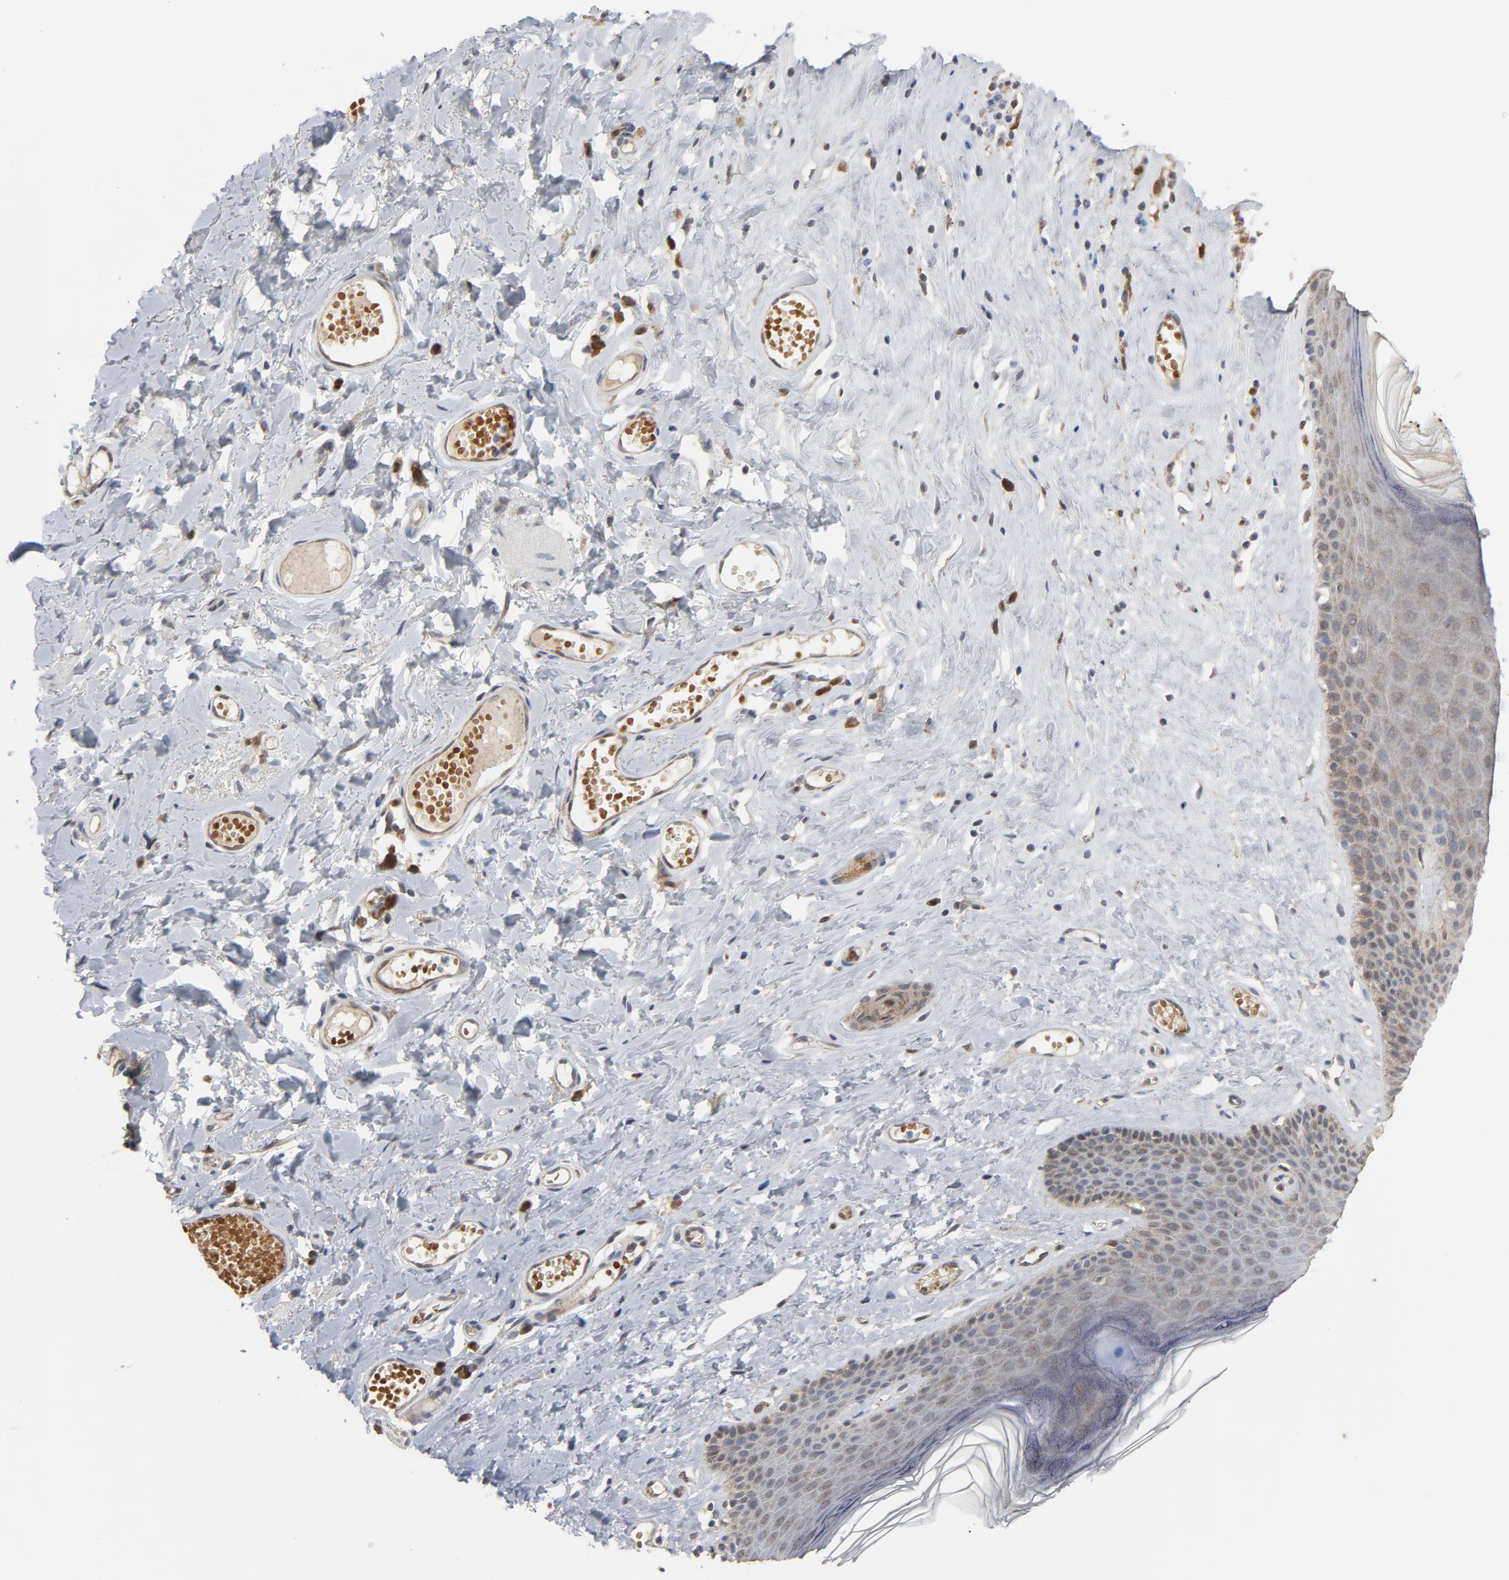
{"staining": {"intensity": "weak", "quantity": ">75%", "location": "cytoplasmic/membranous"}, "tissue": "skin", "cell_type": "Epidermal cells", "image_type": "normal", "snomed": [{"axis": "morphology", "description": "Normal tissue, NOS"}, {"axis": "morphology", "description": "Inflammation, NOS"}, {"axis": "topography", "description": "Vulva"}], "caption": "Immunohistochemical staining of benign skin shows low levels of weak cytoplasmic/membranous positivity in about >75% of epidermal cells. Nuclei are stained in blue.", "gene": "PRDX1", "patient": {"sex": "female", "age": 84}}